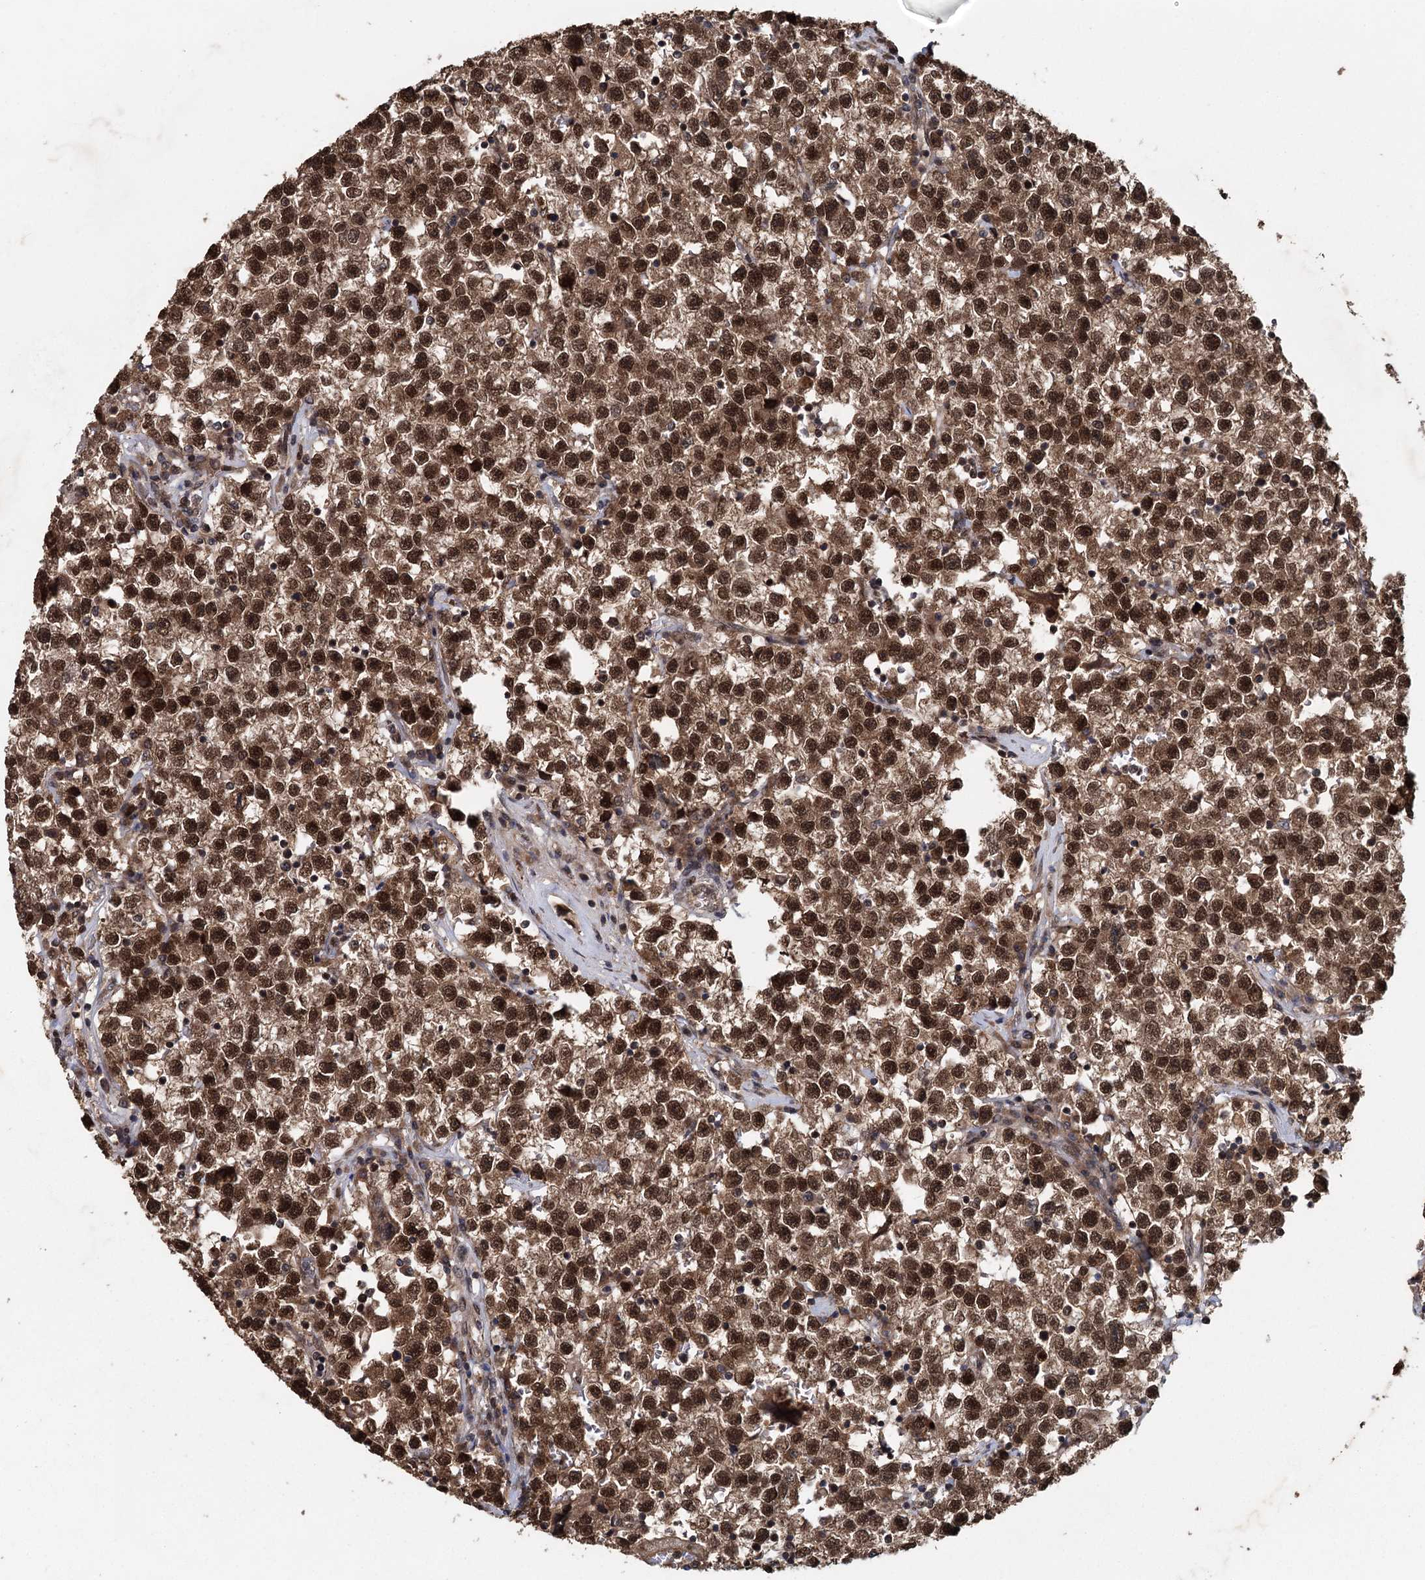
{"staining": {"intensity": "strong", "quantity": ">75%", "location": "cytoplasmic/membranous,nuclear"}, "tissue": "testis cancer", "cell_type": "Tumor cells", "image_type": "cancer", "snomed": [{"axis": "morphology", "description": "Seminoma, NOS"}, {"axis": "topography", "description": "Testis"}], "caption": "A high-resolution histopathology image shows immunohistochemistry (IHC) staining of testis cancer, which shows strong cytoplasmic/membranous and nuclear expression in approximately >75% of tumor cells.", "gene": "MYG1", "patient": {"sex": "male", "age": 22}}